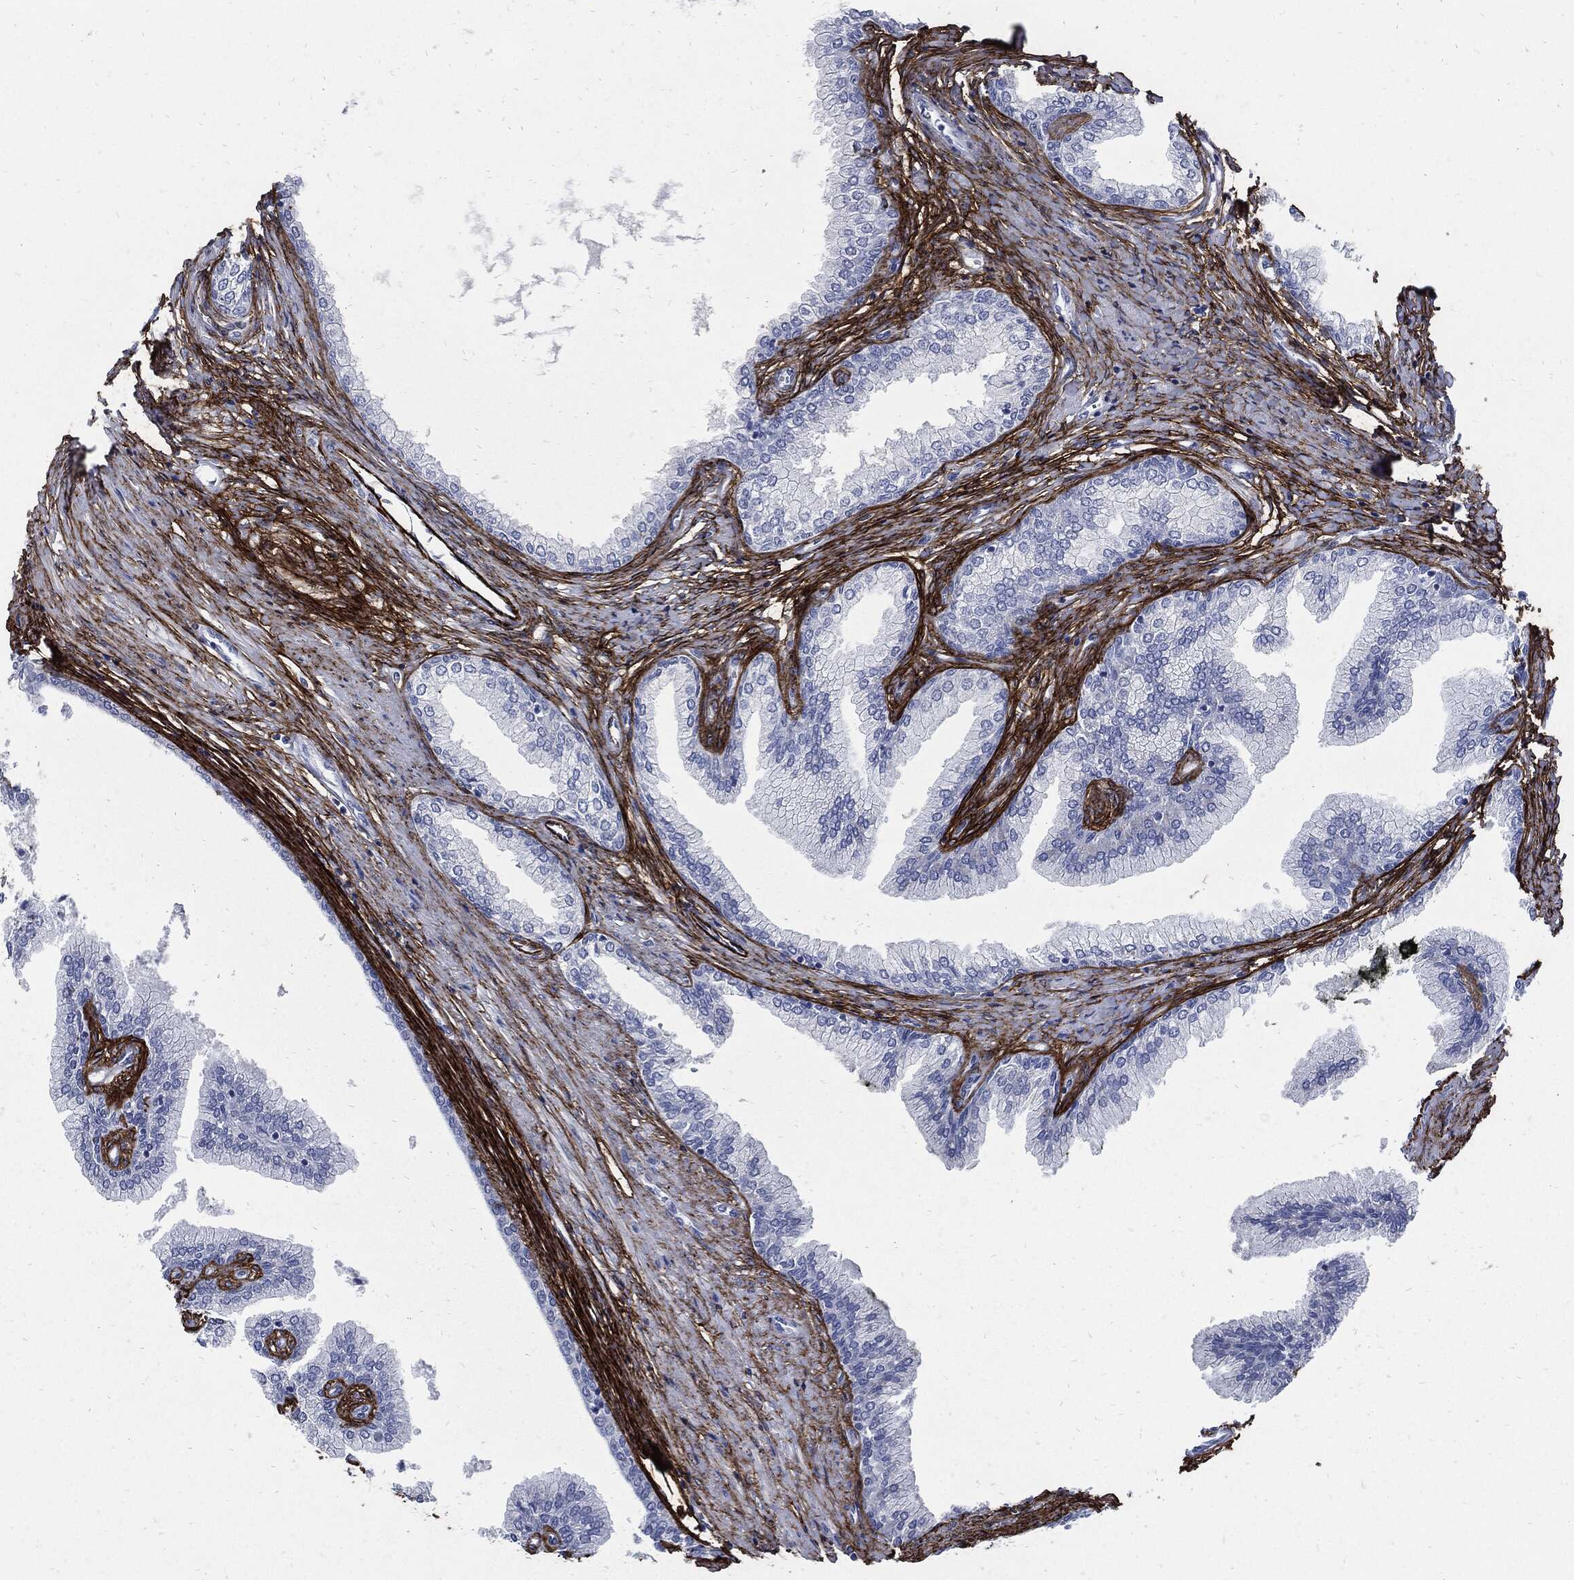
{"staining": {"intensity": "negative", "quantity": "none", "location": "none"}, "tissue": "prostate cancer", "cell_type": "Tumor cells", "image_type": "cancer", "snomed": [{"axis": "morphology", "description": "Adenocarcinoma, Low grade"}, {"axis": "topography", "description": "Prostate and seminal vesicle, NOS"}], "caption": "Tumor cells are negative for brown protein staining in prostate cancer (low-grade adenocarcinoma). Nuclei are stained in blue.", "gene": "FBN1", "patient": {"sex": "male", "age": 61}}